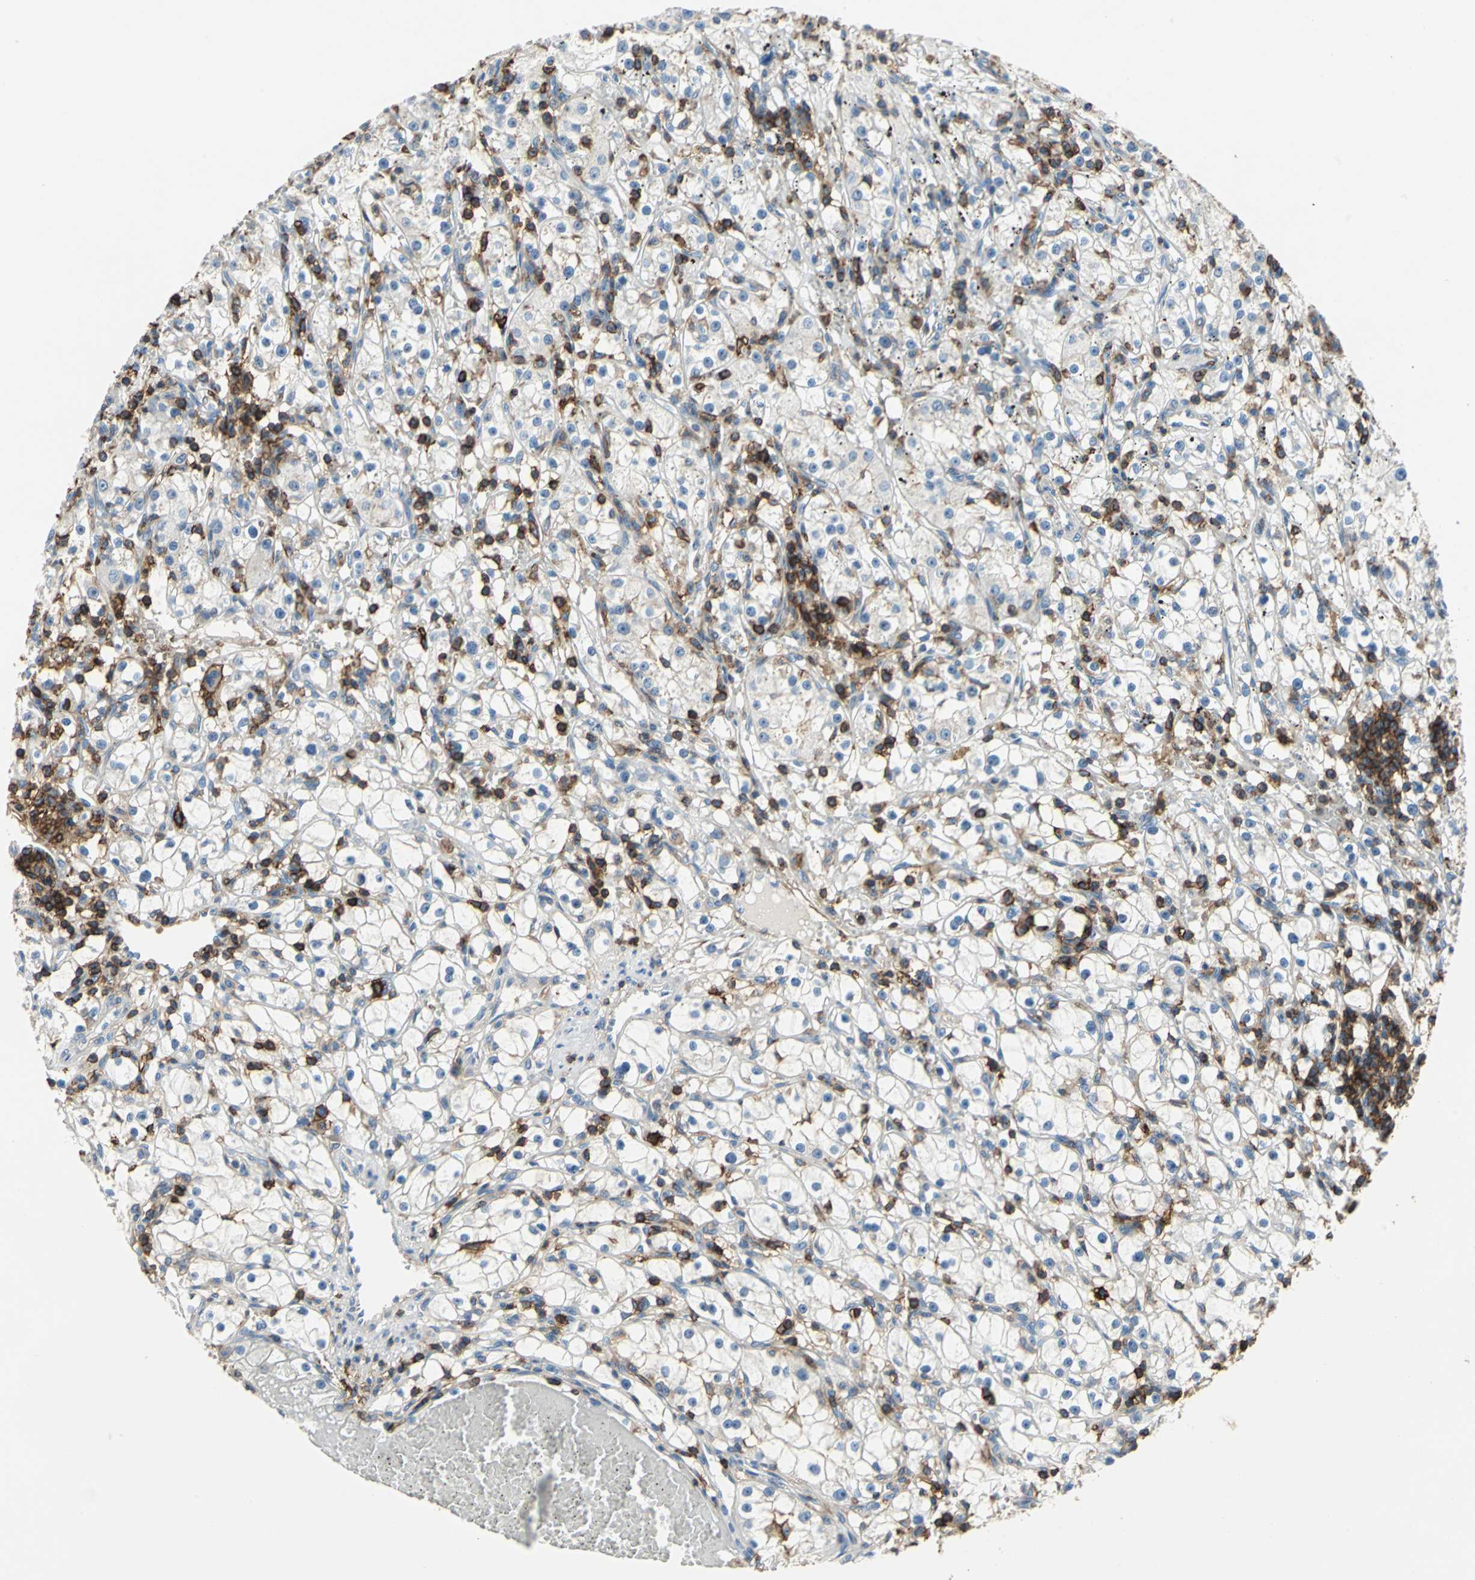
{"staining": {"intensity": "negative", "quantity": "none", "location": "none"}, "tissue": "renal cancer", "cell_type": "Tumor cells", "image_type": "cancer", "snomed": [{"axis": "morphology", "description": "Adenocarcinoma, NOS"}, {"axis": "topography", "description": "Kidney"}], "caption": "IHC of human renal cancer exhibits no expression in tumor cells.", "gene": "CD44", "patient": {"sex": "male", "age": 56}}